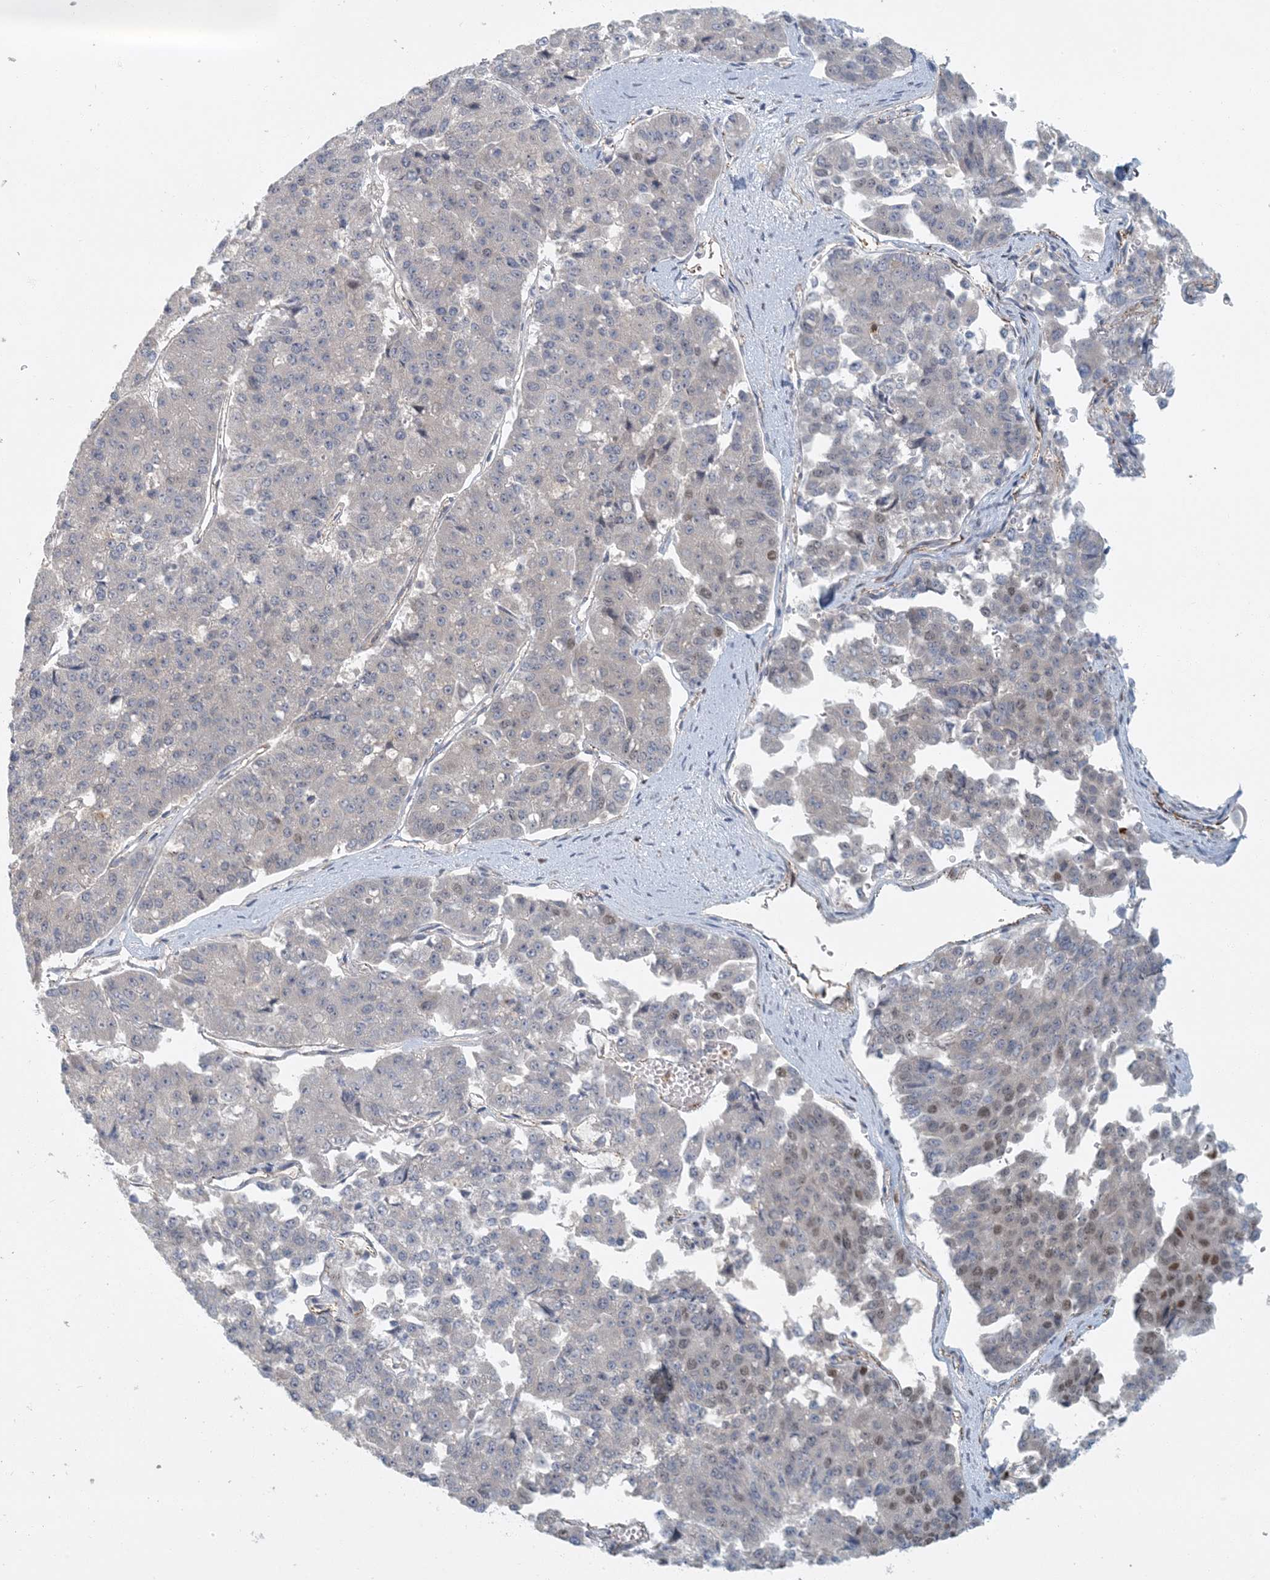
{"staining": {"intensity": "negative", "quantity": "none", "location": "none"}, "tissue": "pancreatic cancer", "cell_type": "Tumor cells", "image_type": "cancer", "snomed": [{"axis": "morphology", "description": "Adenocarcinoma, NOS"}, {"axis": "topography", "description": "Pancreas"}], "caption": "The IHC histopathology image has no significant positivity in tumor cells of pancreatic cancer (adenocarcinoma) tissue.", "gene": "AK9", "patient": {"sex": "male", "age": 50}}